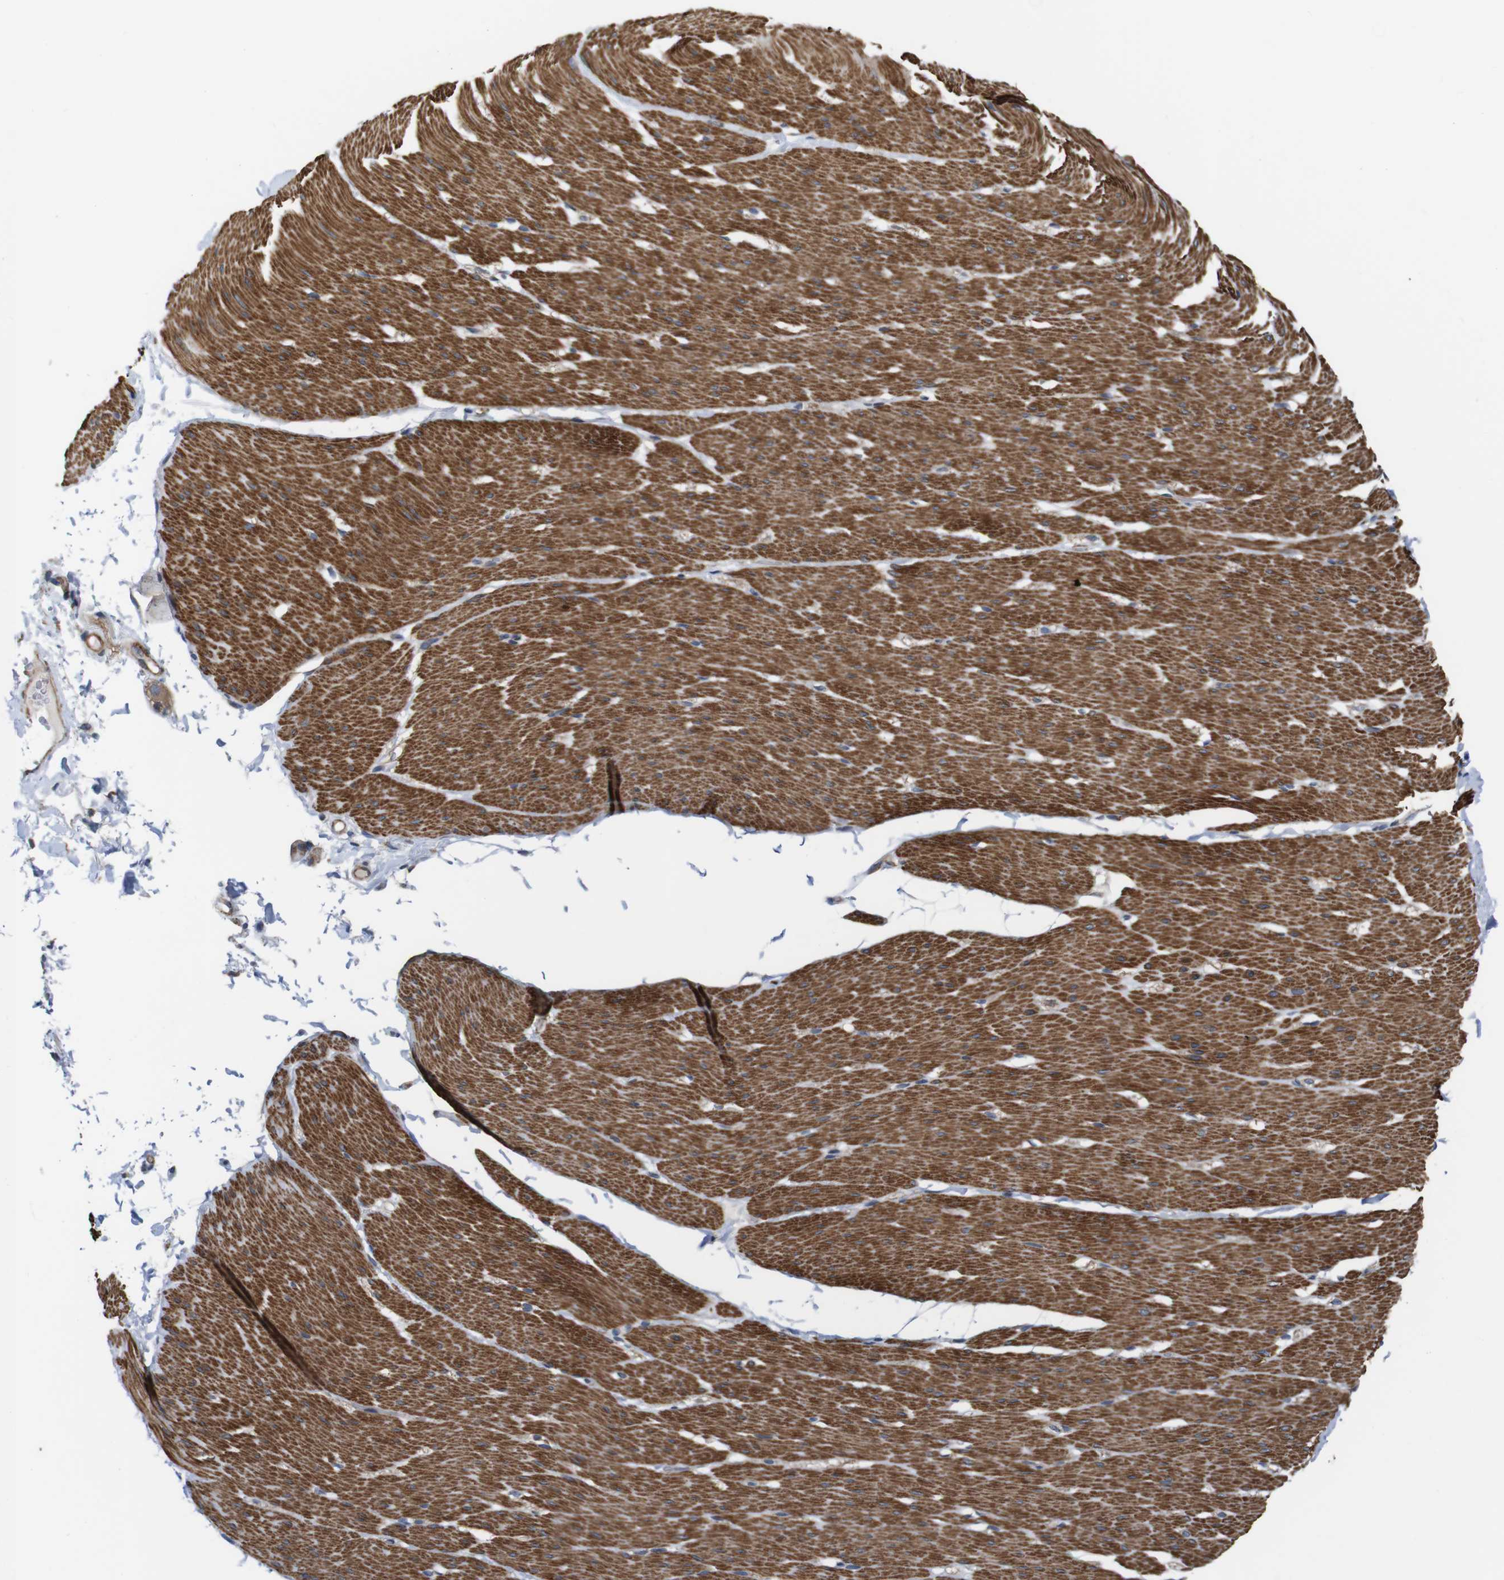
{"staining": {"intensity": "strong", "quantity": ">75%", "location": "cytoplasmic/membranous"}, "tissue": "smooth muscle", "cell_type": "Smooth muscle cells", "image_type": "normal", "snomed": [{"axis": "morphology", "description": "Normal tissue, NOS"}, {"axis": "topography", "description": "Smooth muscle"}, {"axis": "topography", "description": "Colon"}], "caption": "The micrograph displays immunohistochemical staining of unremarkable smooth muscle. There is strong cytoplasmic/membranous staining is seen in about >75% of smooth muscle cells.", "gene": "GGT7", "patient": {"sex": "male", "age": 67}}